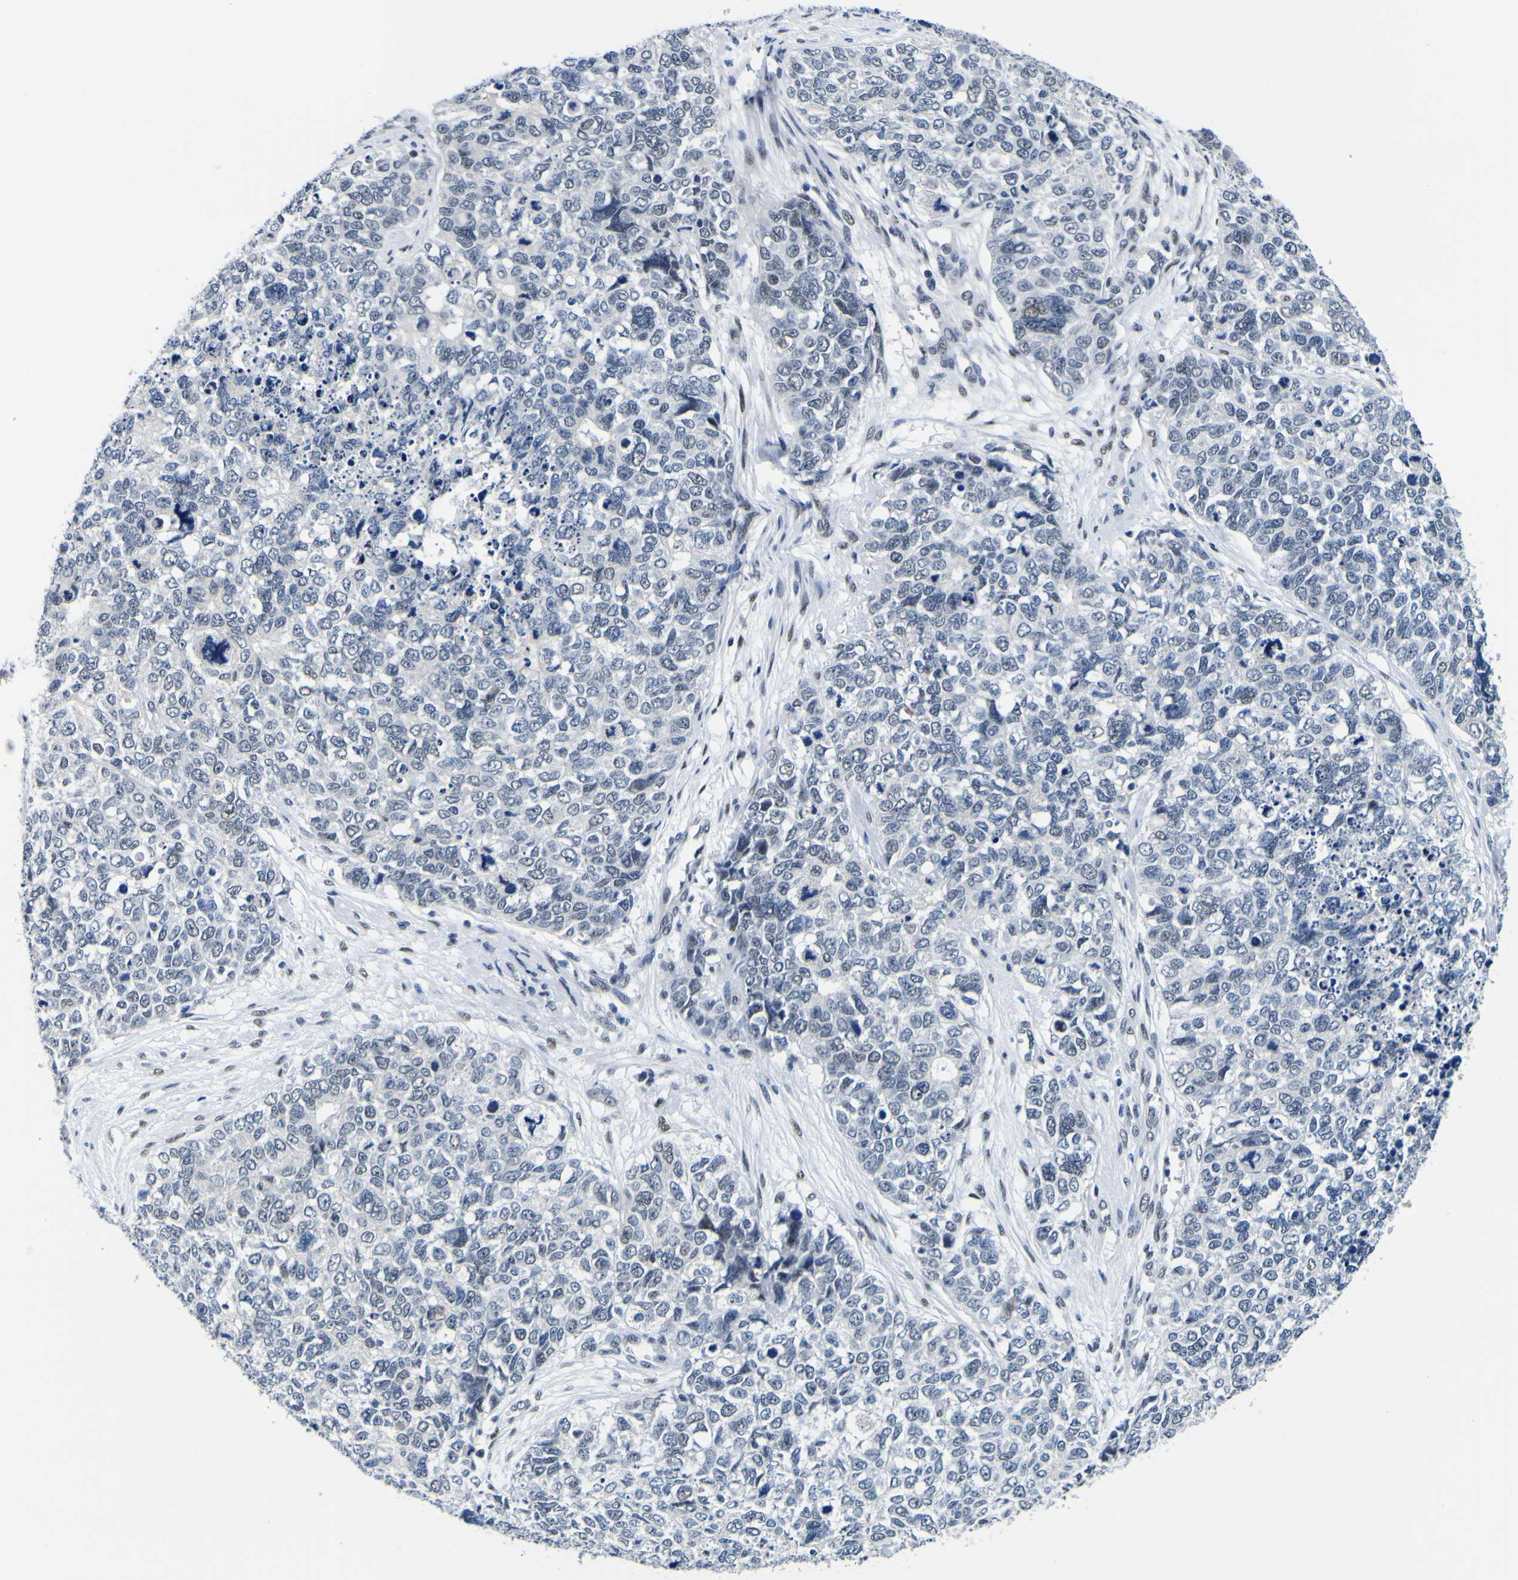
{"staining": {"intensity": "negative", "quantity": "none", "location": "none"}, "tissue": "cervical cancer", "cell_type": "Tumor cells", "image_type": "cancer", "snomed": [{"axis": "morphology", "description": "Squamous cell carcinoma, NOS"}, {"axis": "topography", "description": "Cervix"}], "caption": "Immunohistochemistry (IHC) of human cervical squamous cell carcinoma demonstrates no staining in tumor cells.", "gene": "CUL4B", "patient": {"sex": "female", "age": 63}}